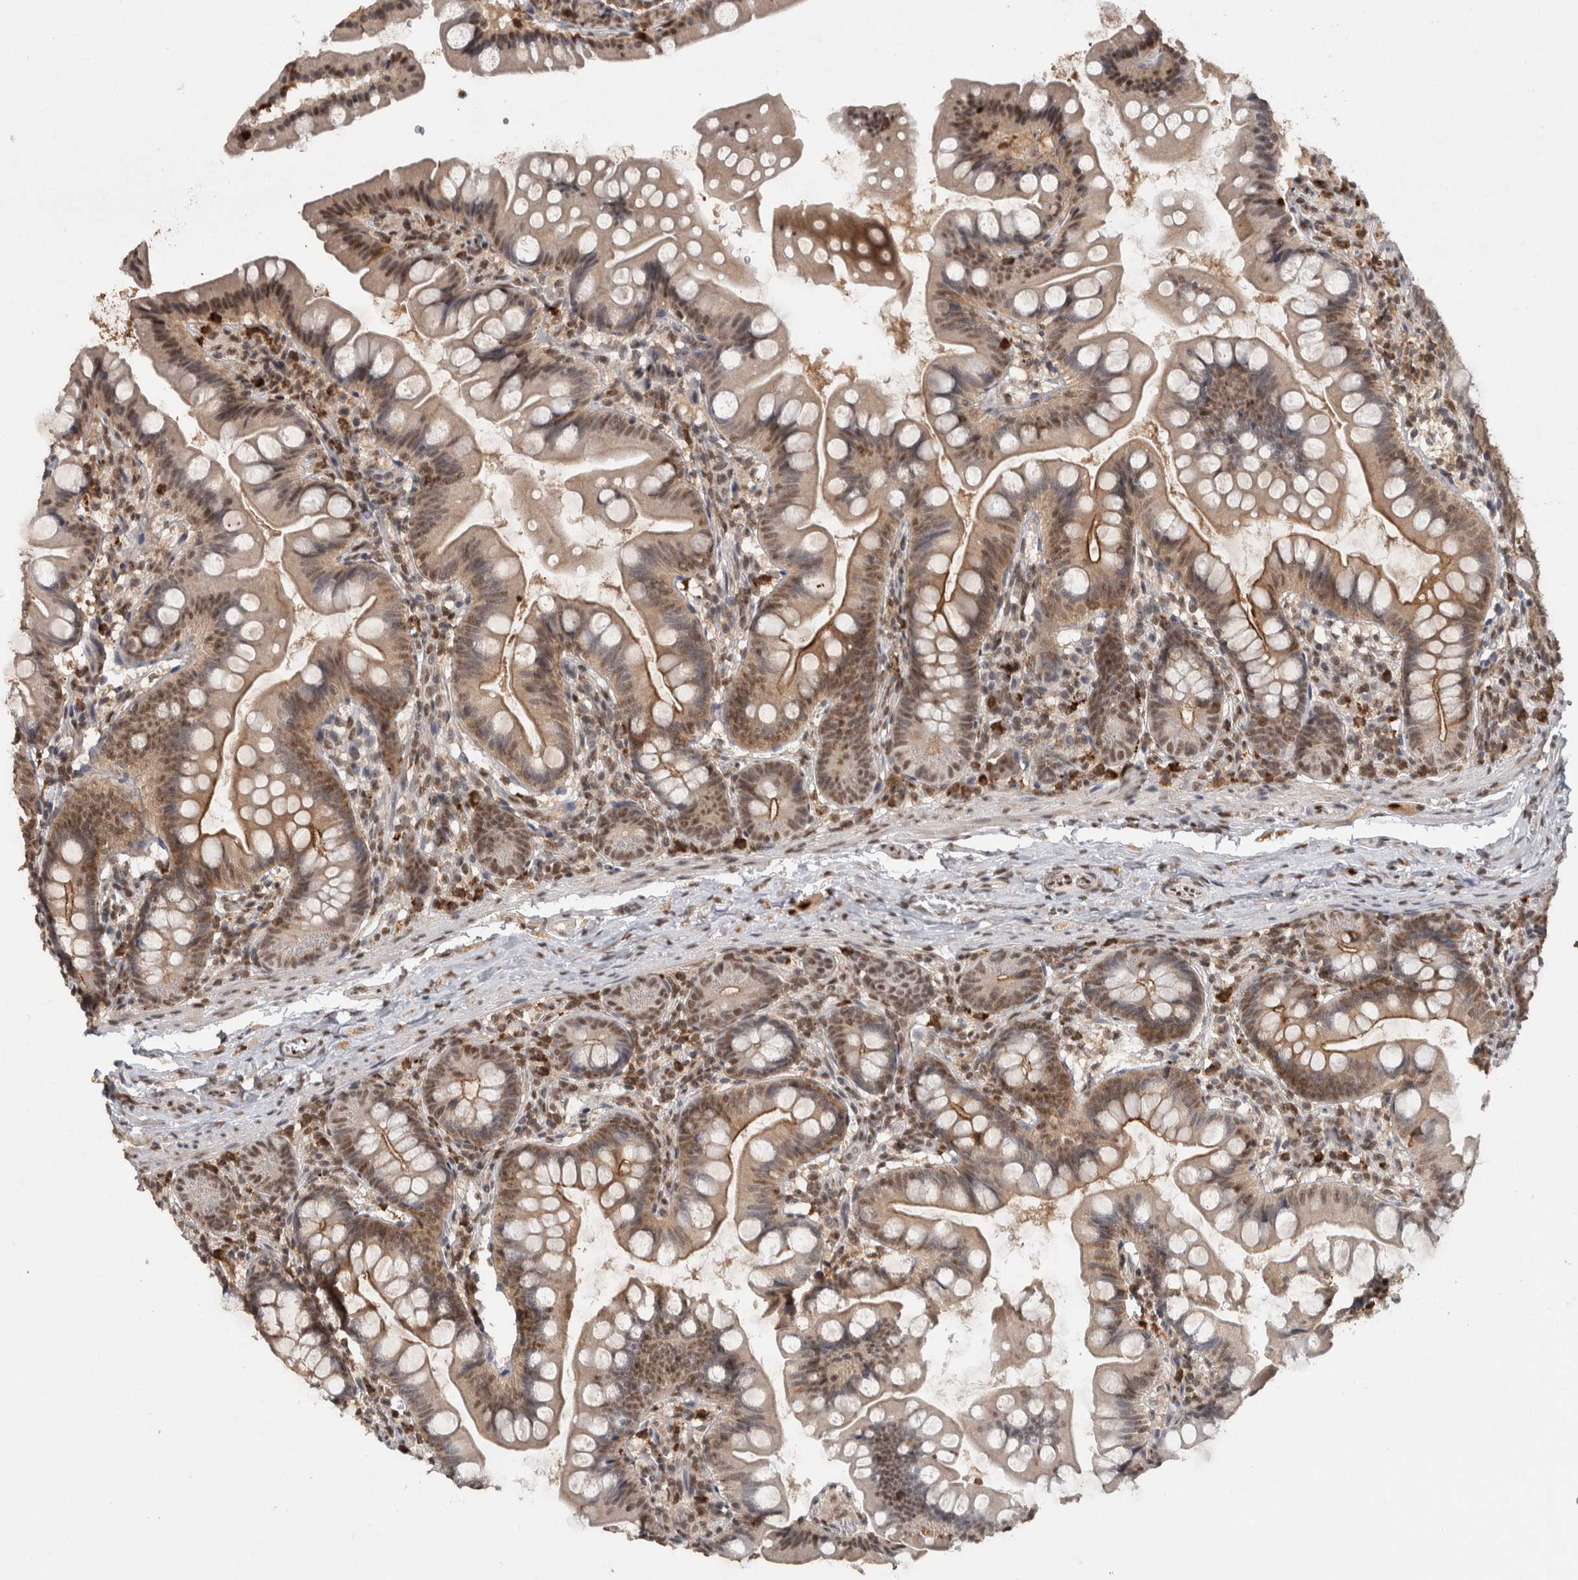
{"staining": {"intensity": "moderate", "quantity": "25%-75%", "location": "cytoplasmic/membranous,nuclear"}, "tissue": "small intestine", "cell_type": "Glandular cells", "image_type": "normal", "snomed": [{"axis": "morphology", "description": "Normal tissue, NOS"}, {"axis": "topography", "description": "Small intestine"}], "caption": "High-magnification brightfield microscopy of normal small intestine stained with DAB (brown) and counterstained with hematoxylin (blue). glandular cells exhibit moderate cytoplasmic/membranous,nuclear staining is appreciated in about25%-75% of cells.", "gene": "RPS6KA2", "patient": {"sex": "male", "age": 7}}